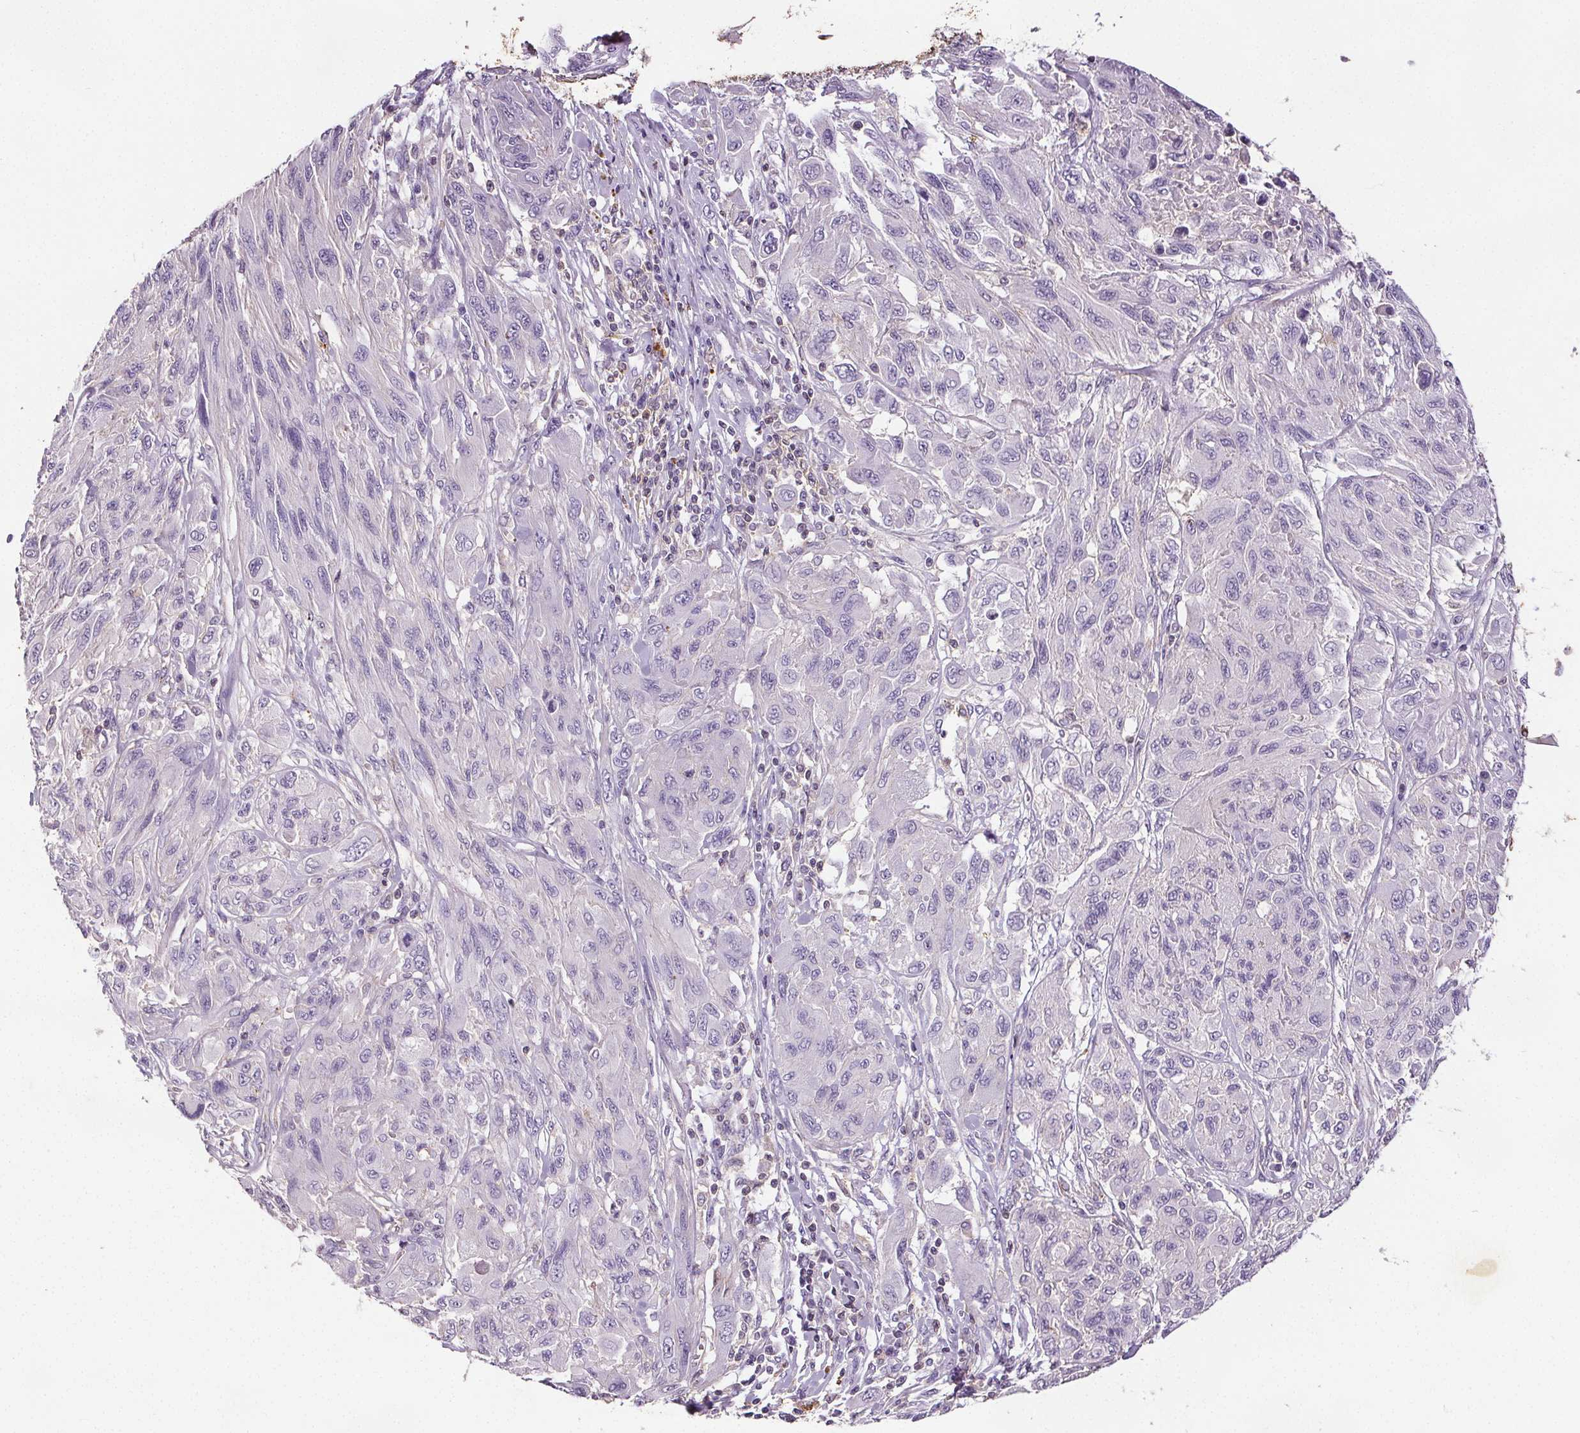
{"staining": {"intensity": "negative", "quantity": "none", "location": "none"}, "tissue": "melanoma", "cell_type": "Tumor cells", "image_type": "cancer", "snomed": [{"axis": "morphology", "description": "Malignant melanoma, NOS"}, {"axis": "topography", "description": "Skin"}], "caption": "IHC of human malignant melanoma exhibits no staining in tumor cells.", "gene": "C19orf84", "patient": {"sex": "female", "age": 91}}